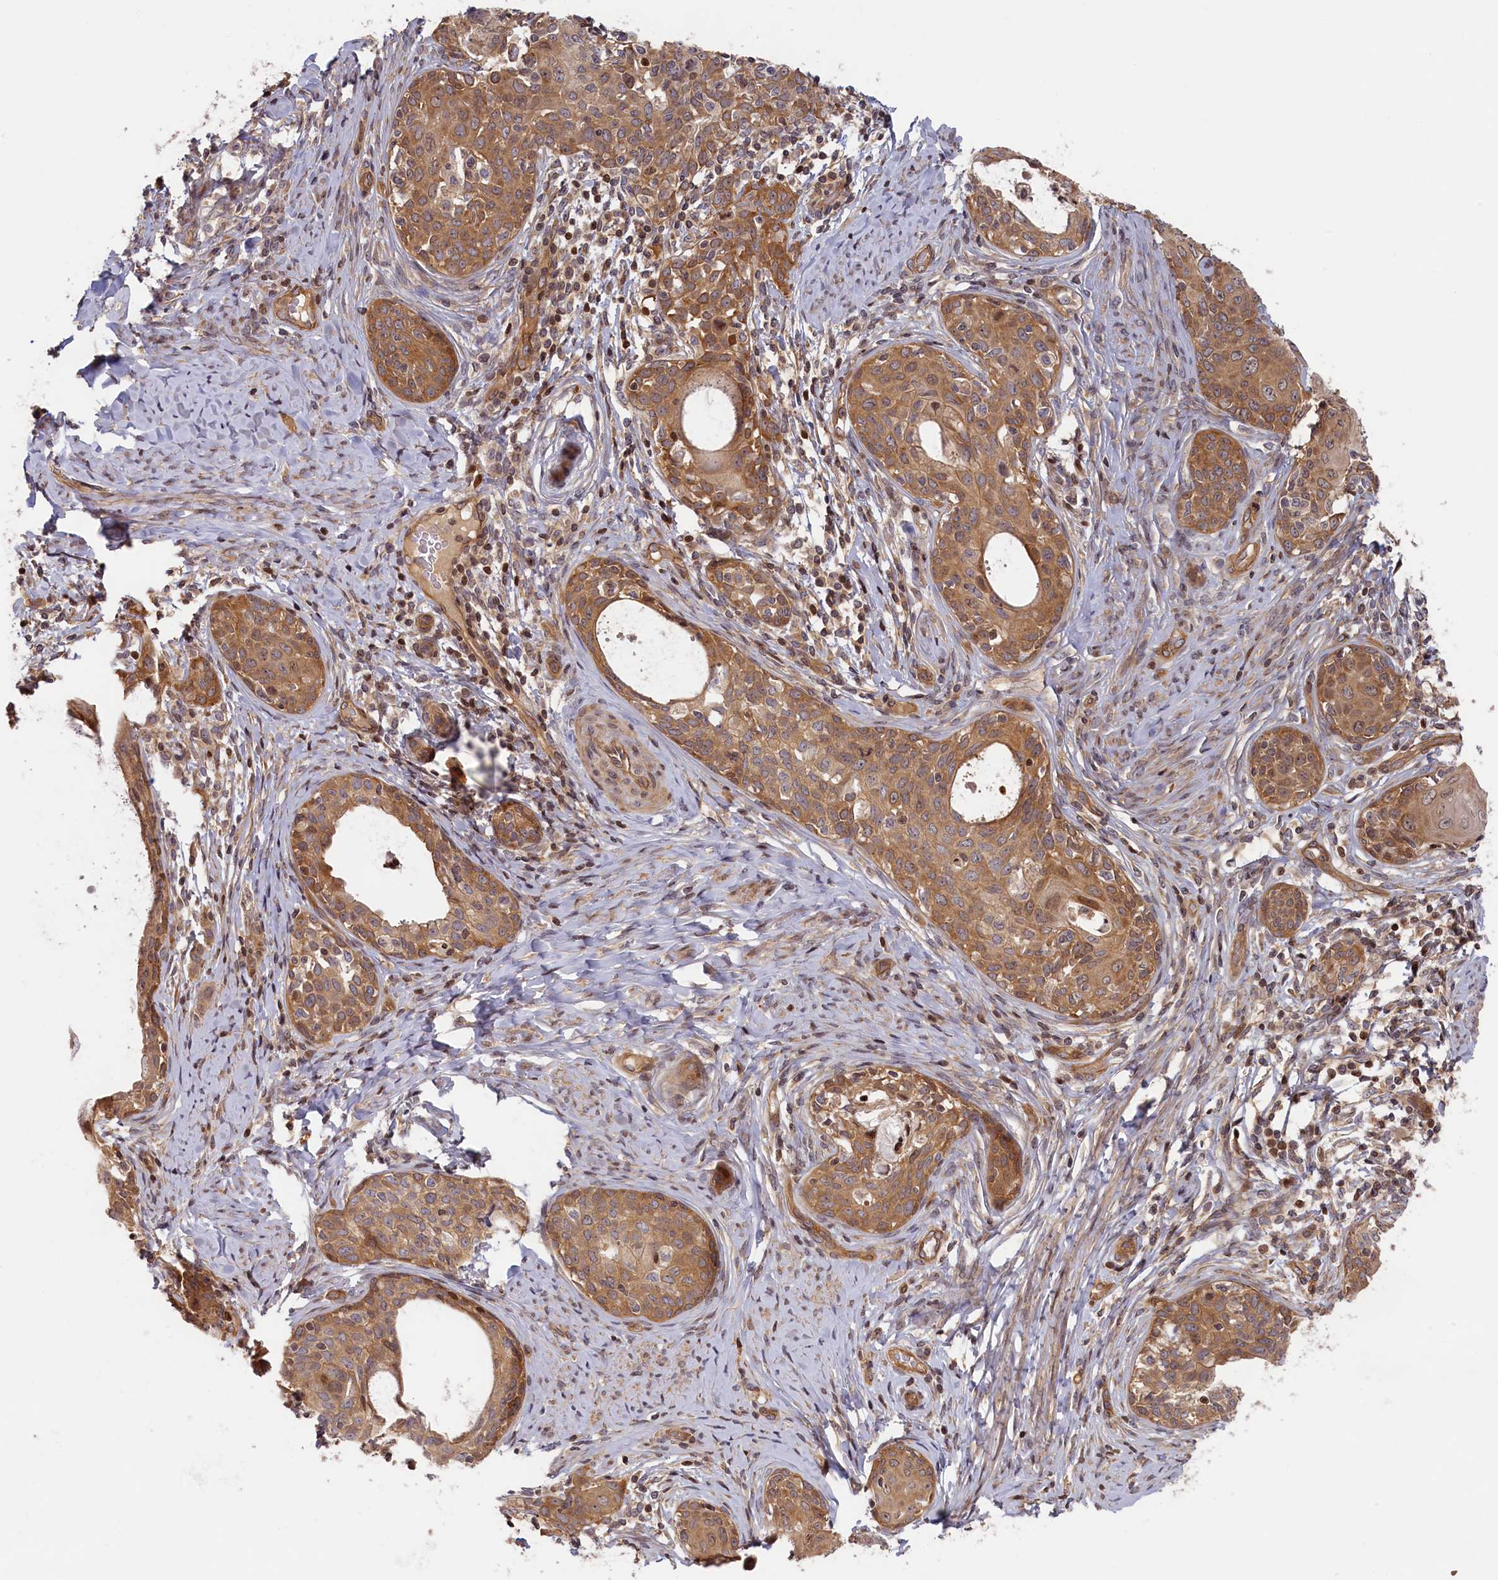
{"staining": {"intensity": "moderate", "quantity": ">75%", "location": "cytoplasmic/membranous"}, "tissue": "cervical cancer", "cell_type": "Tumor cells", "image_type": "cancer", "snomed": [{"axis": "morphology", "description": "Squamous cell carcinoma, NOS"}, {"axis": "morphology", "description": "Adenocarcinoma, NOS"}, {"axis": "topography", "description": "Cervix"}], "caption": "Tumor cells show medium levels of moderate cytoplasmic/membranous staining in about >75% of cells in human squamous cell carcinoma (cervical).", "gene": "CEP44", "patient": {"sex": "female", "age": 52}}